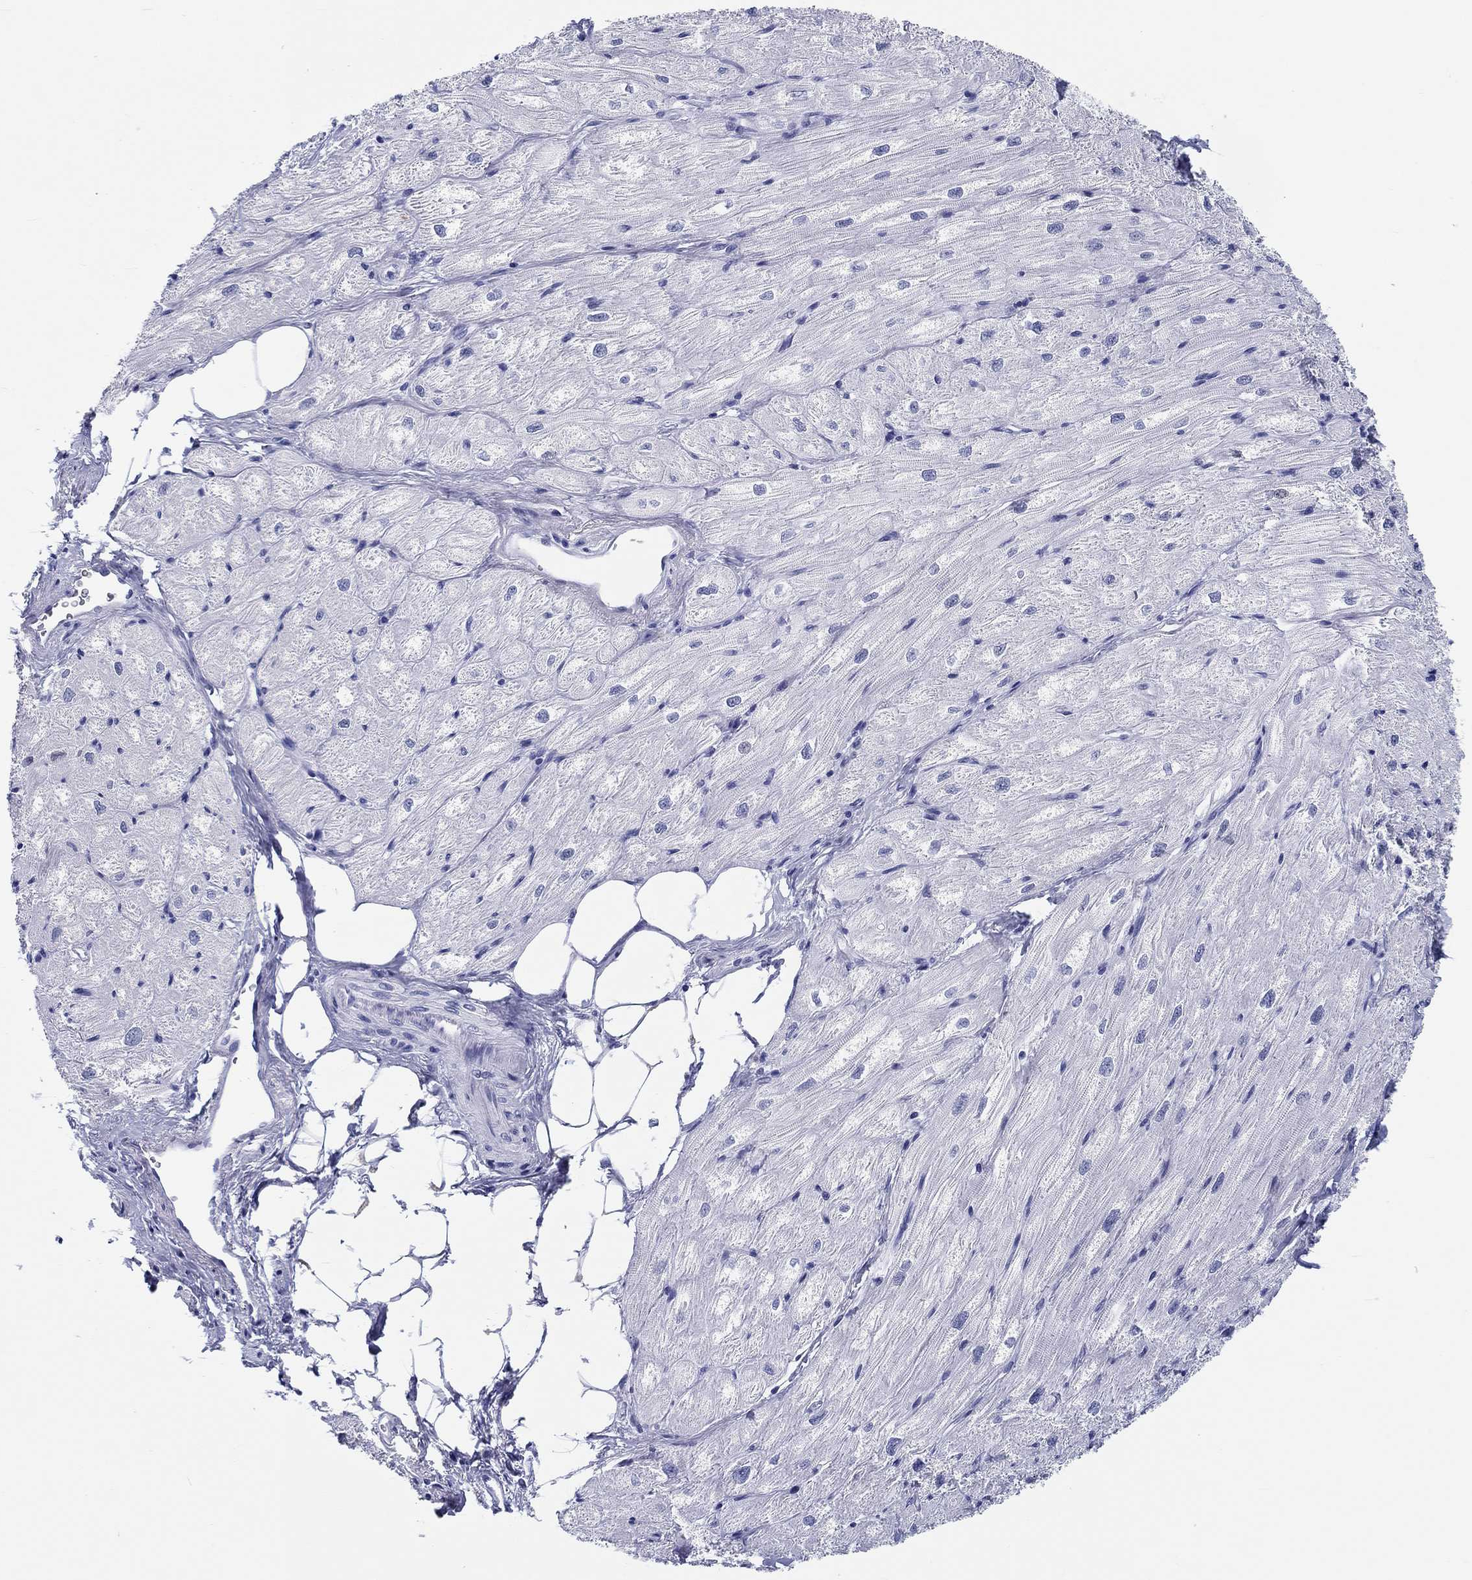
{"staining": {"intensity": "negative", "quantity": "none", "location": "none"}, "tissue": "heart muscle", "cell_type": "Cardiomyocytes", "image_type": "normal", "snomed": [{"axis": "morphology", "description": "Normal tissue, NOS"}, {"axis": "topography", "description": "Heart"}], "caption": "Immunohistochemistry image of unremarkable human heart muscle stained for a protein (brown), which exhibits no expression in cardiomyocytes.", "gene": "H1", "patient": {"sex": "male", "age": 57}}